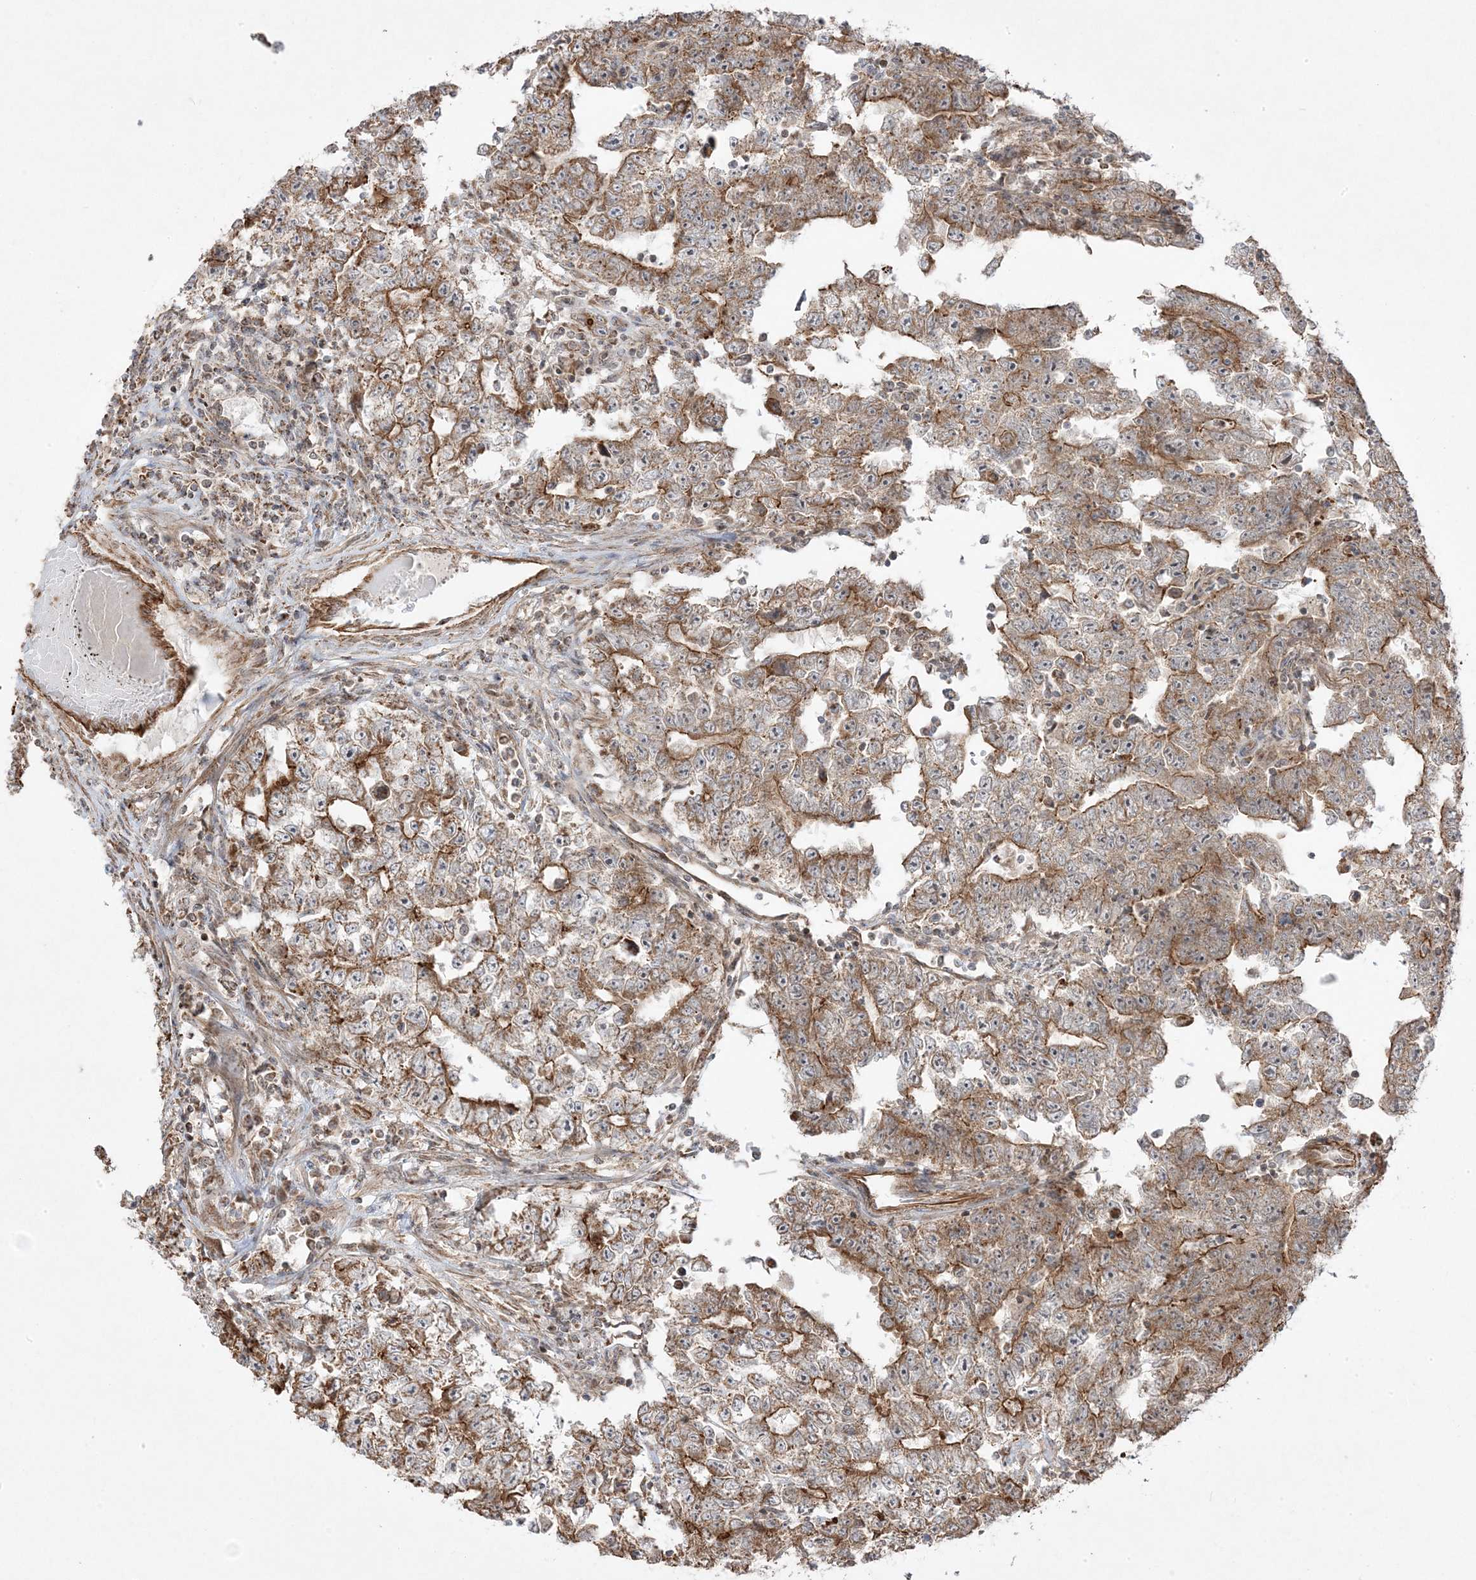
{"staining": {"intensity": "moderate", "quantity": ">75%", "location": "cytoplasmic/membranous"}, "tissue": "testis cancer", "cell_type": "Tumor cells", "image_type": "cancer", "snomed": [{"axis": "morphology", "description": "Carcinoma, Embryonal, NOS"}, {"axis": "topography", "description": "Testis"}], "caption": "DAB (3,3'-diaminobenzidine) immunohistochemical staining of testis embryonal carcinoma demonstrates moderate cytoplasmic/membranous protein positivity in approximately >75% of tumor cells.", "gene": "CLUAP1", "patient": {"sex": "male", "age": 25}}